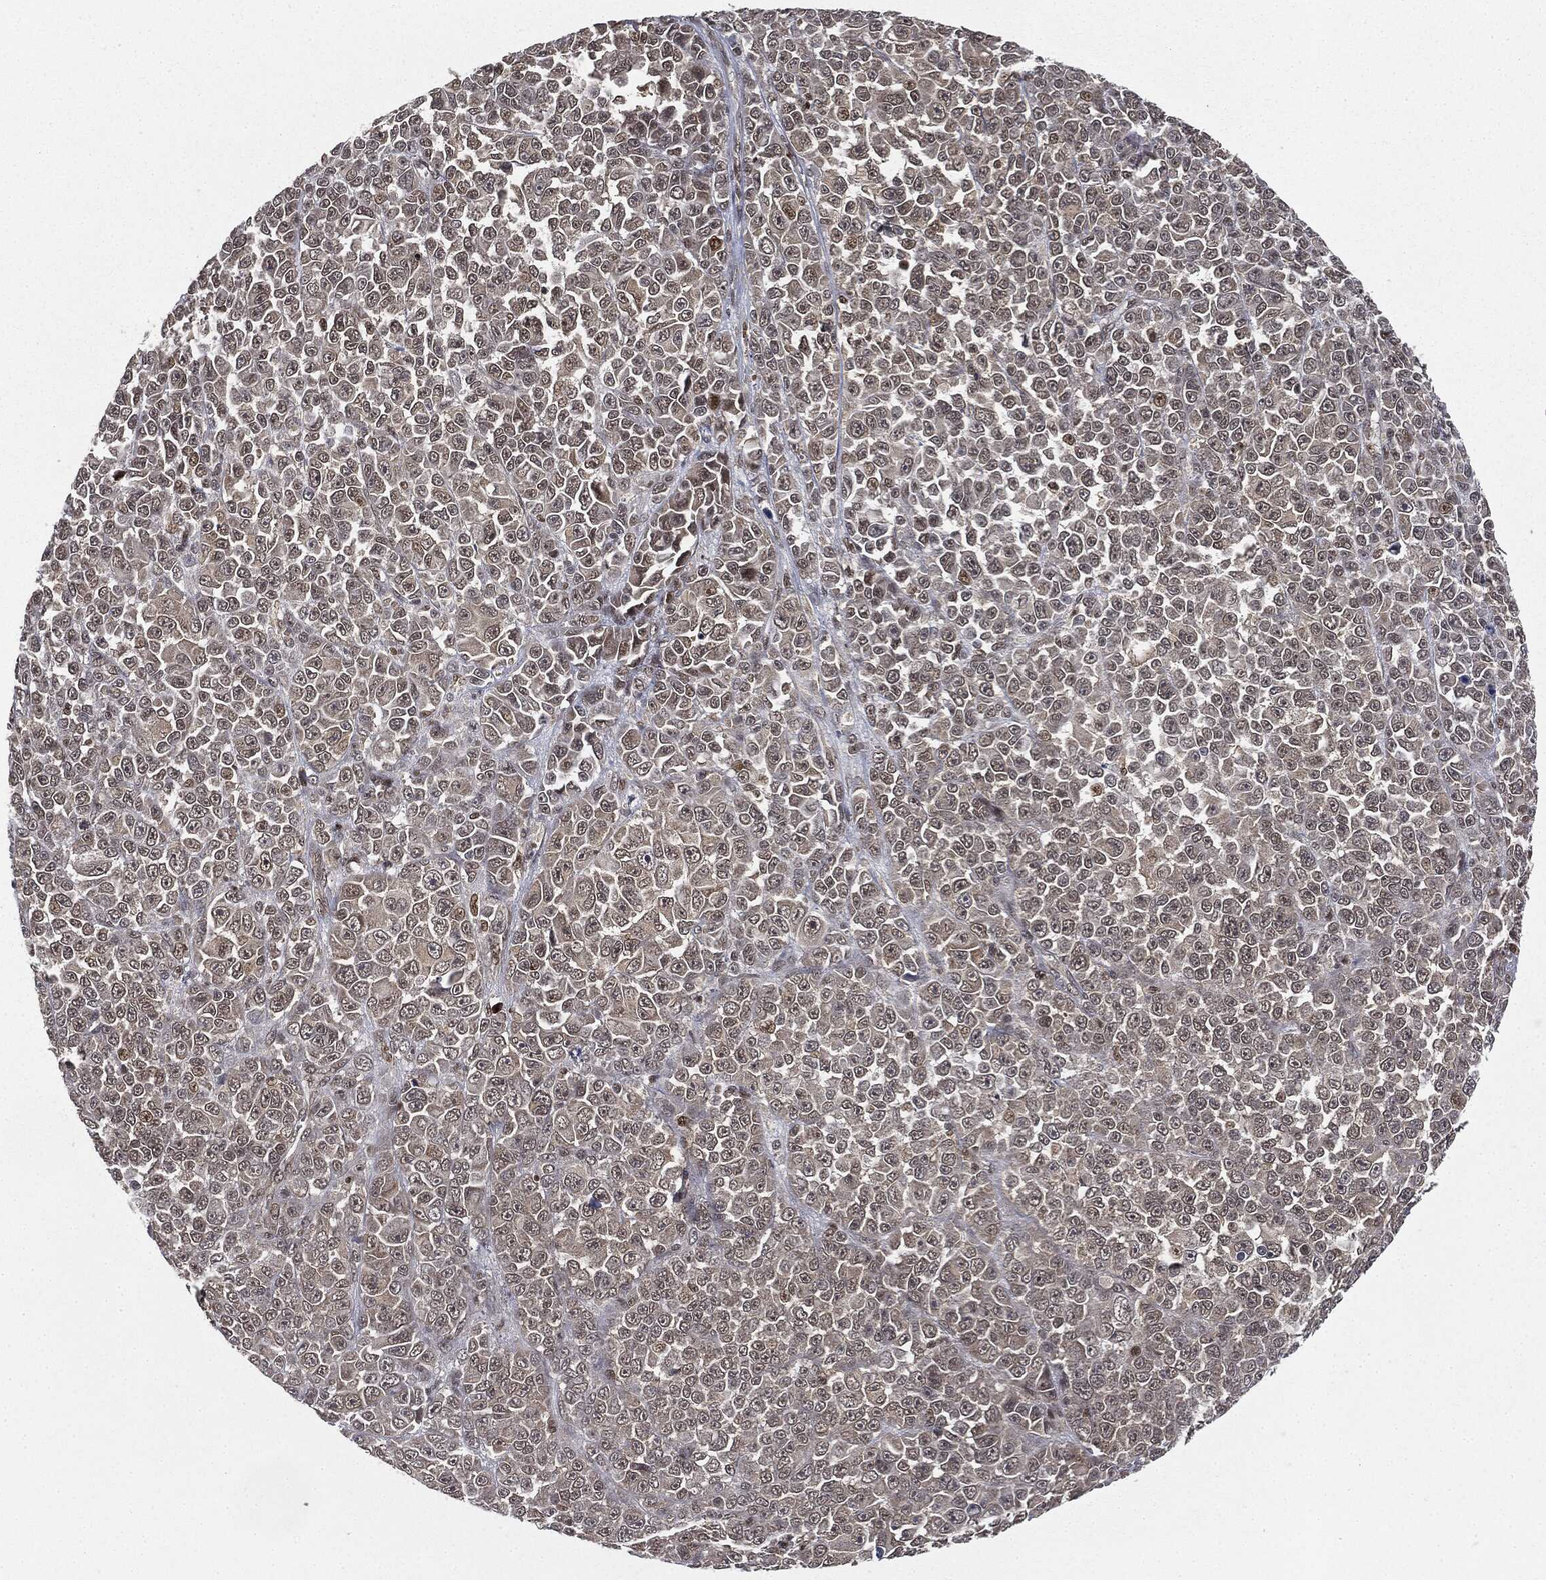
{"staining": {"intensity": "weak", "quantity": "<25%", "location": "nuclear"}, "tissue": "melanoma", "cell_type": "Tumor cells", "image_type": "cancer", "snomed": [{"axis": "morphology", "description": "Malignant melanoma, NOS"}, {"axis": "topography", "description": "Skin"}], "caption": "Protein analysis of malignant melanoma shows no significant expression in tumor cells. (Immunohistochemistry (ihc), brightfield microscopy, high magnification).", "gene": "TBC1D22A", "patient": {"sex": "female", "age": 95}}